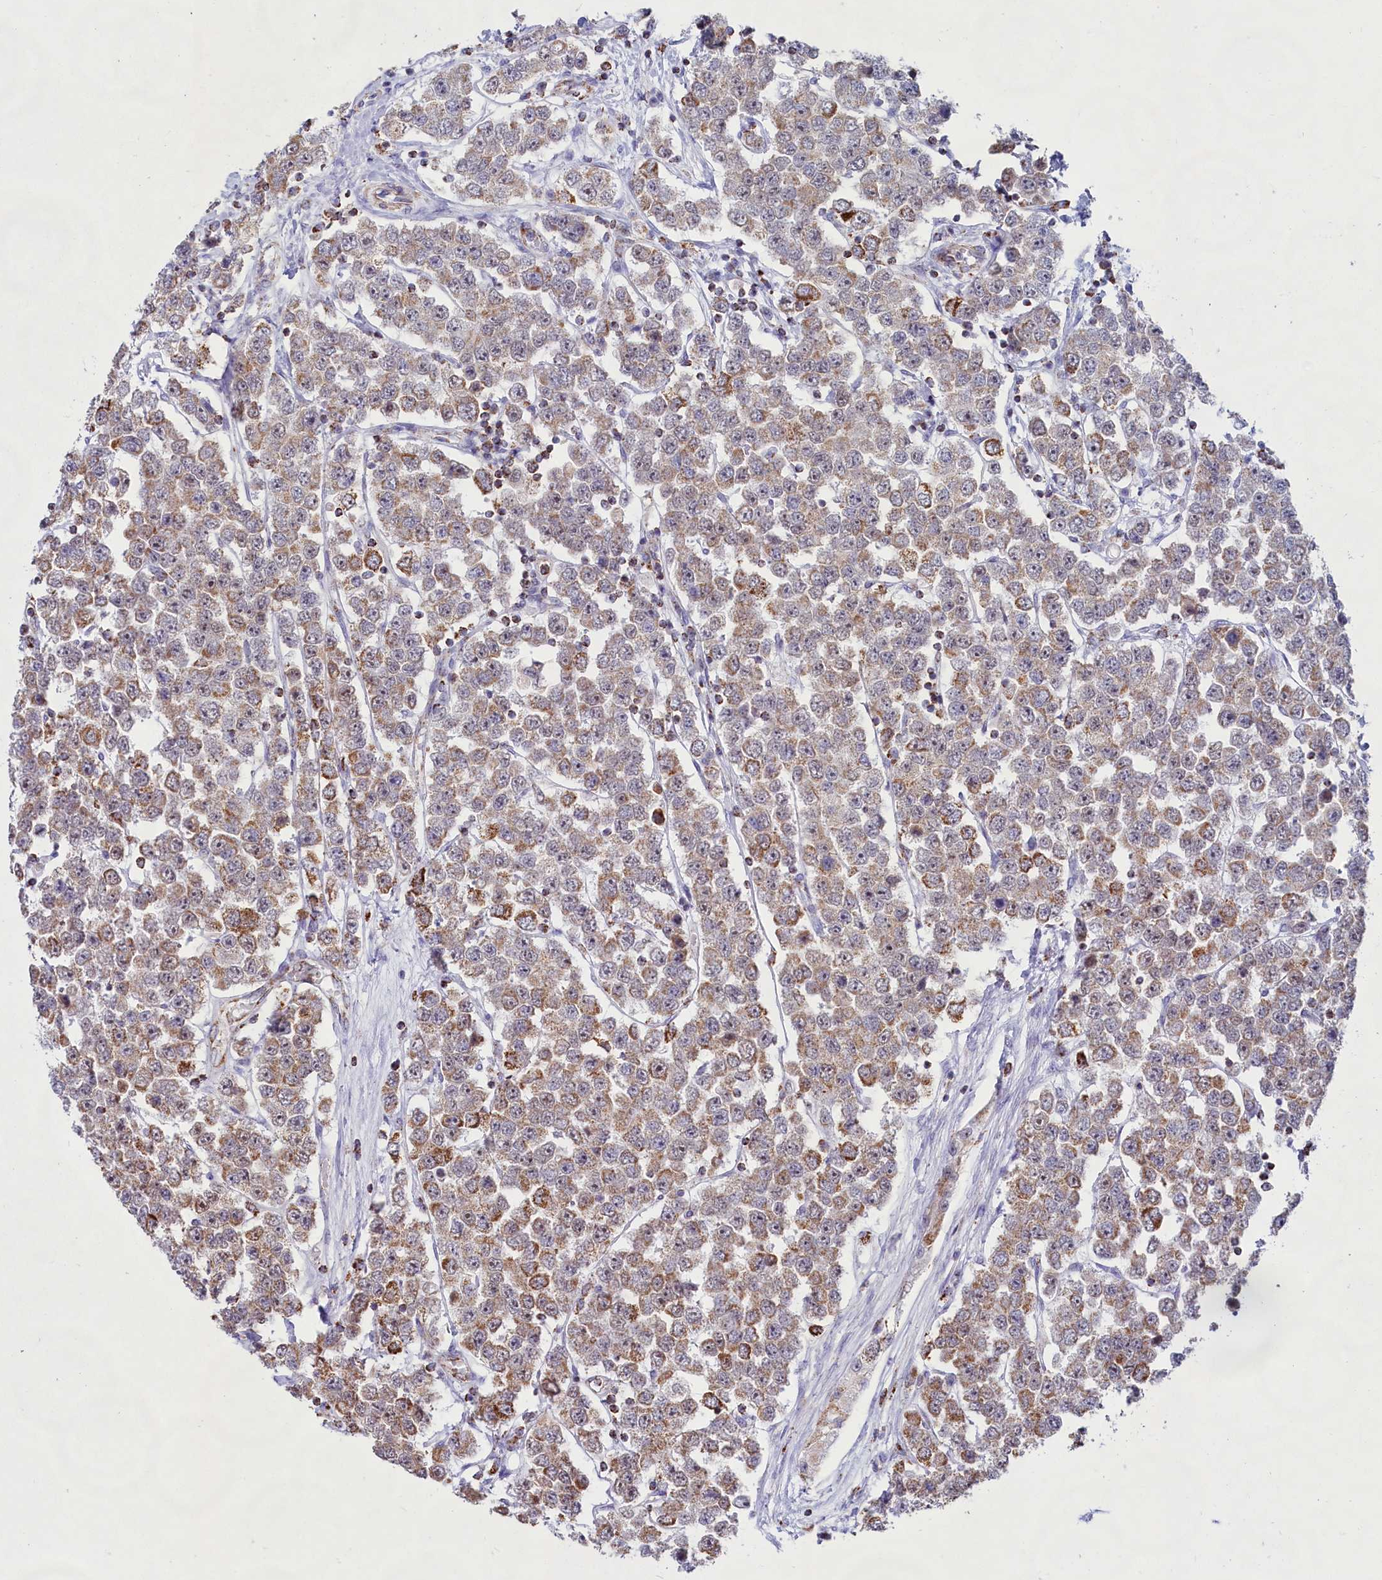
{"staining": {"intensity": "moderate", "quantity": "25%-75%", "location": "cytoplasmic/membranous"}, "tissue": "testis cancer", "cell_type": "Tumor cells", "image_type": "cancer", "snomed": [{"axis": "morphology", "description": "Seminoma, NOS"}, {"axis": "topography", "description": "Testis"}], "caption": "High-power microscopy captured an immunohistochemistry image of testis seminoma, revealing moderate cytoplasmic/membranous expression in about 25%-75% of tumor cells.", "gene": "C1D", "patient": {"sex": "male", "age": 28}}